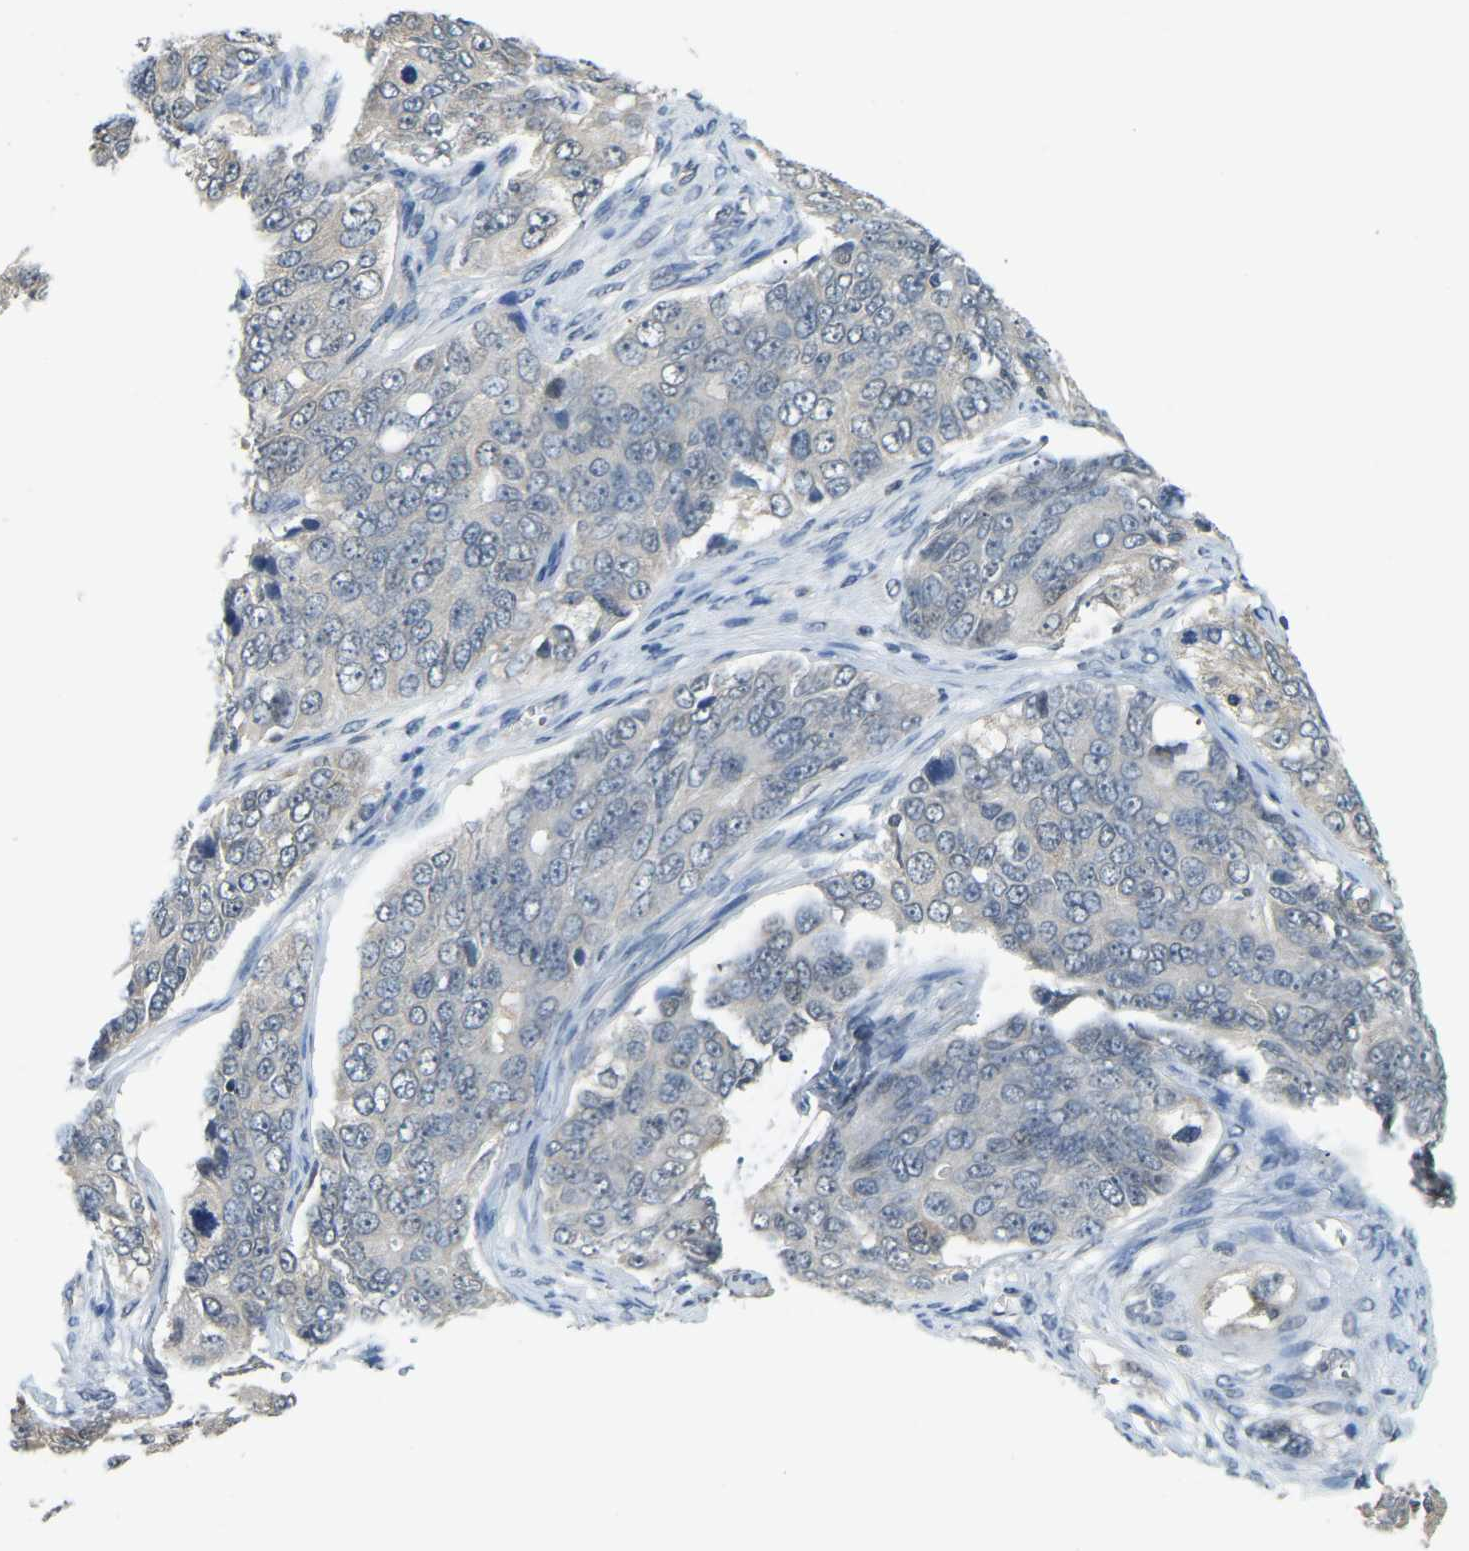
{"staining": {"intensity": "negative", "quantity": "none", "location": "none"}, "tissue": "ovarian cancer", "cell_type": "Tumor cells", "image_type": "cancer", "snomed": [{"axis": "morphology", "description": "Carcinoma, endometroid"}, {"axis": "topography", "description": "Ovary"}], "caption": "Tumor cells are negative for brown protein staining in ovarian cancer (endometroid carcinoma).", "gene": "AHNAK", "patient": {"sex": "female", "age": 51}}